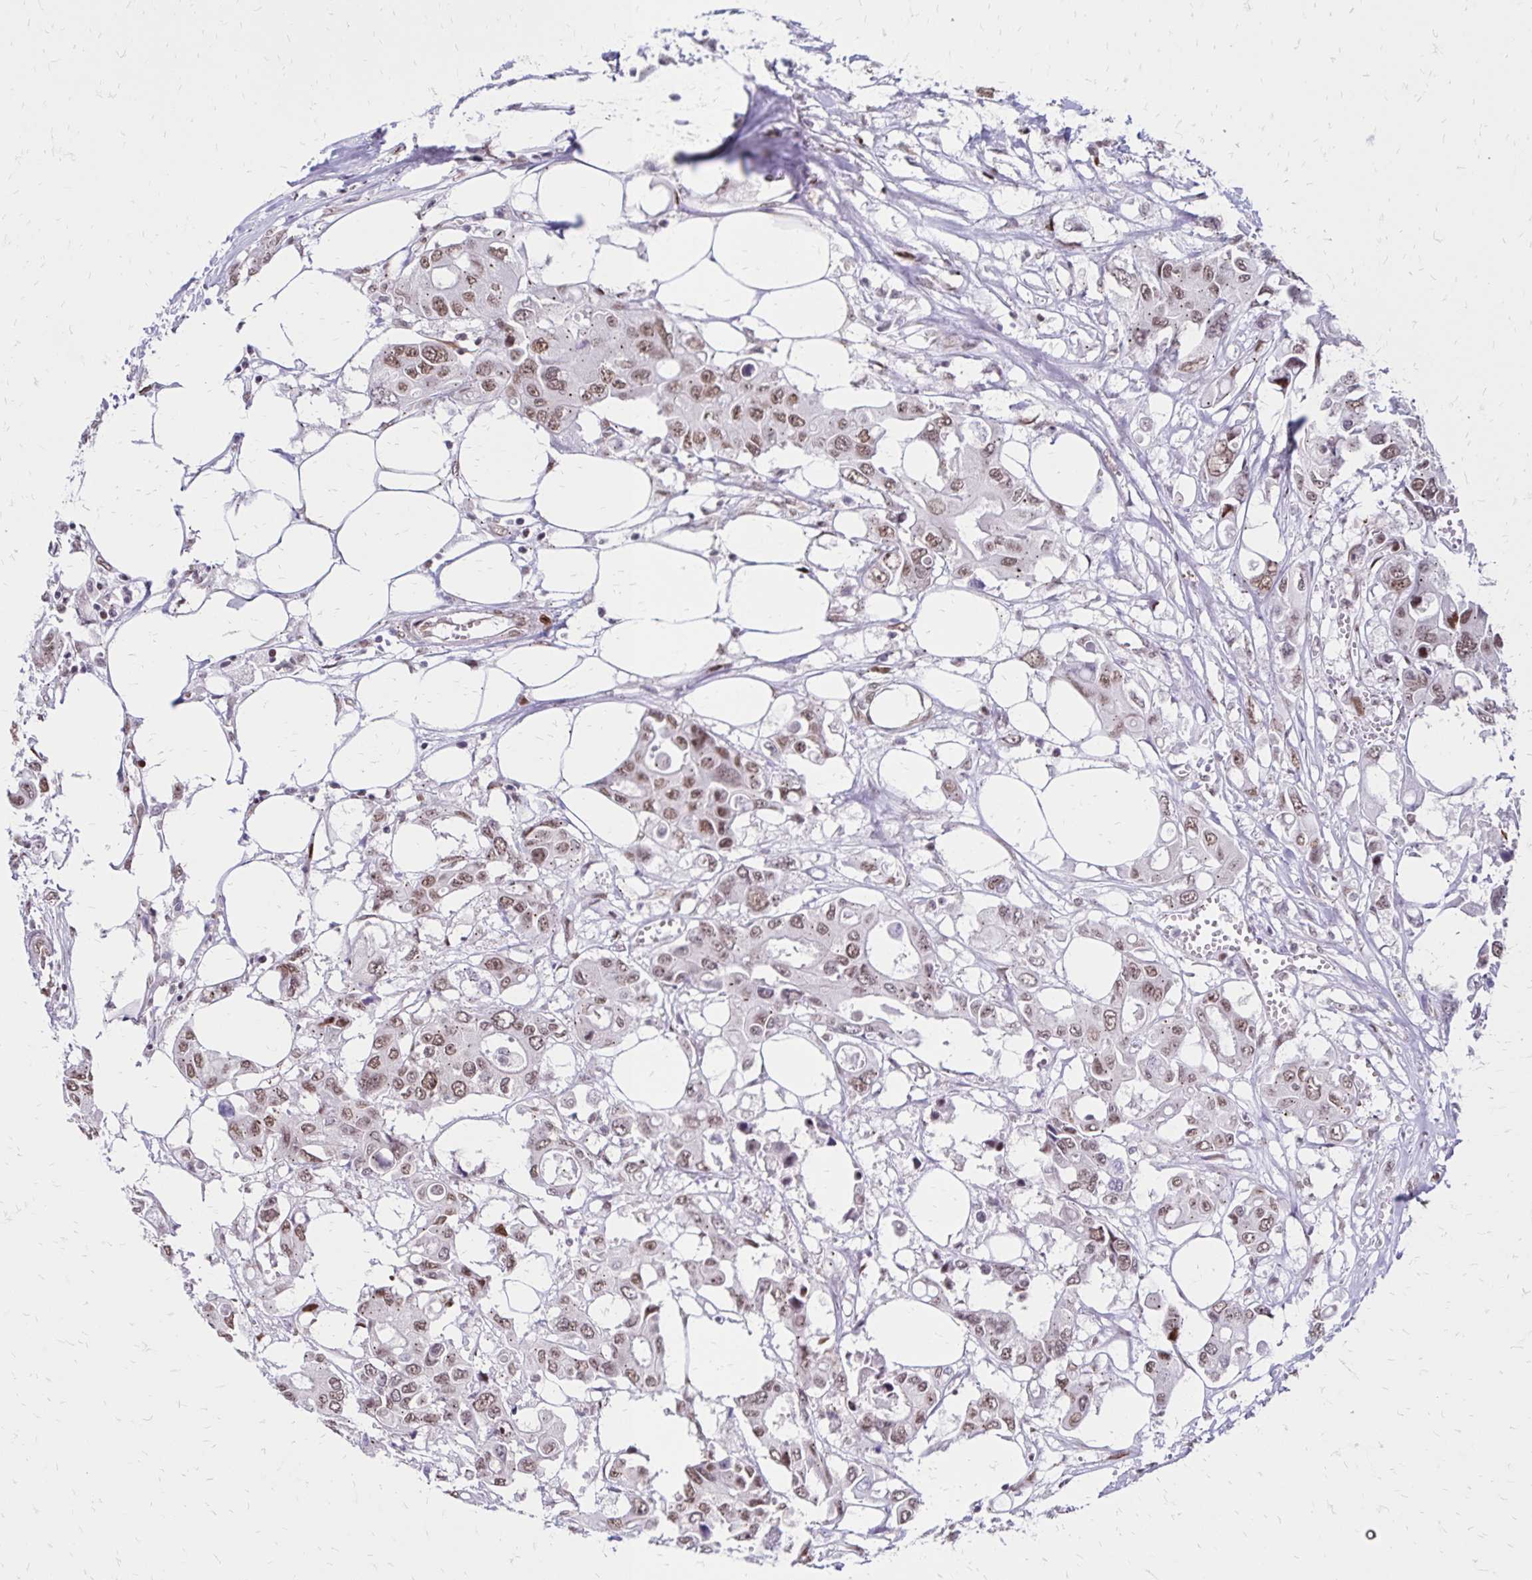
{"staining": {"intensity": "moderate", "quantity": ">75%", "location": "nuclear"}, "tissue": "colorectal cancer", "cell_type": "Tumor cells", "image_type": "cancer", "snomed": [{"axis": "morphology", "description": "Adenocarcinoma, NOS"}, {"axis": "topography", "description": "Colon"}], "caption": "Immunohistochemical staining of colorectal cancer (adenocarcinoma) shows medium levels of moderate nuclear positivity in approximately >75% of tumor cells.", "gene": "TOB1", "patient": {"sex": "male", "age": 77}}